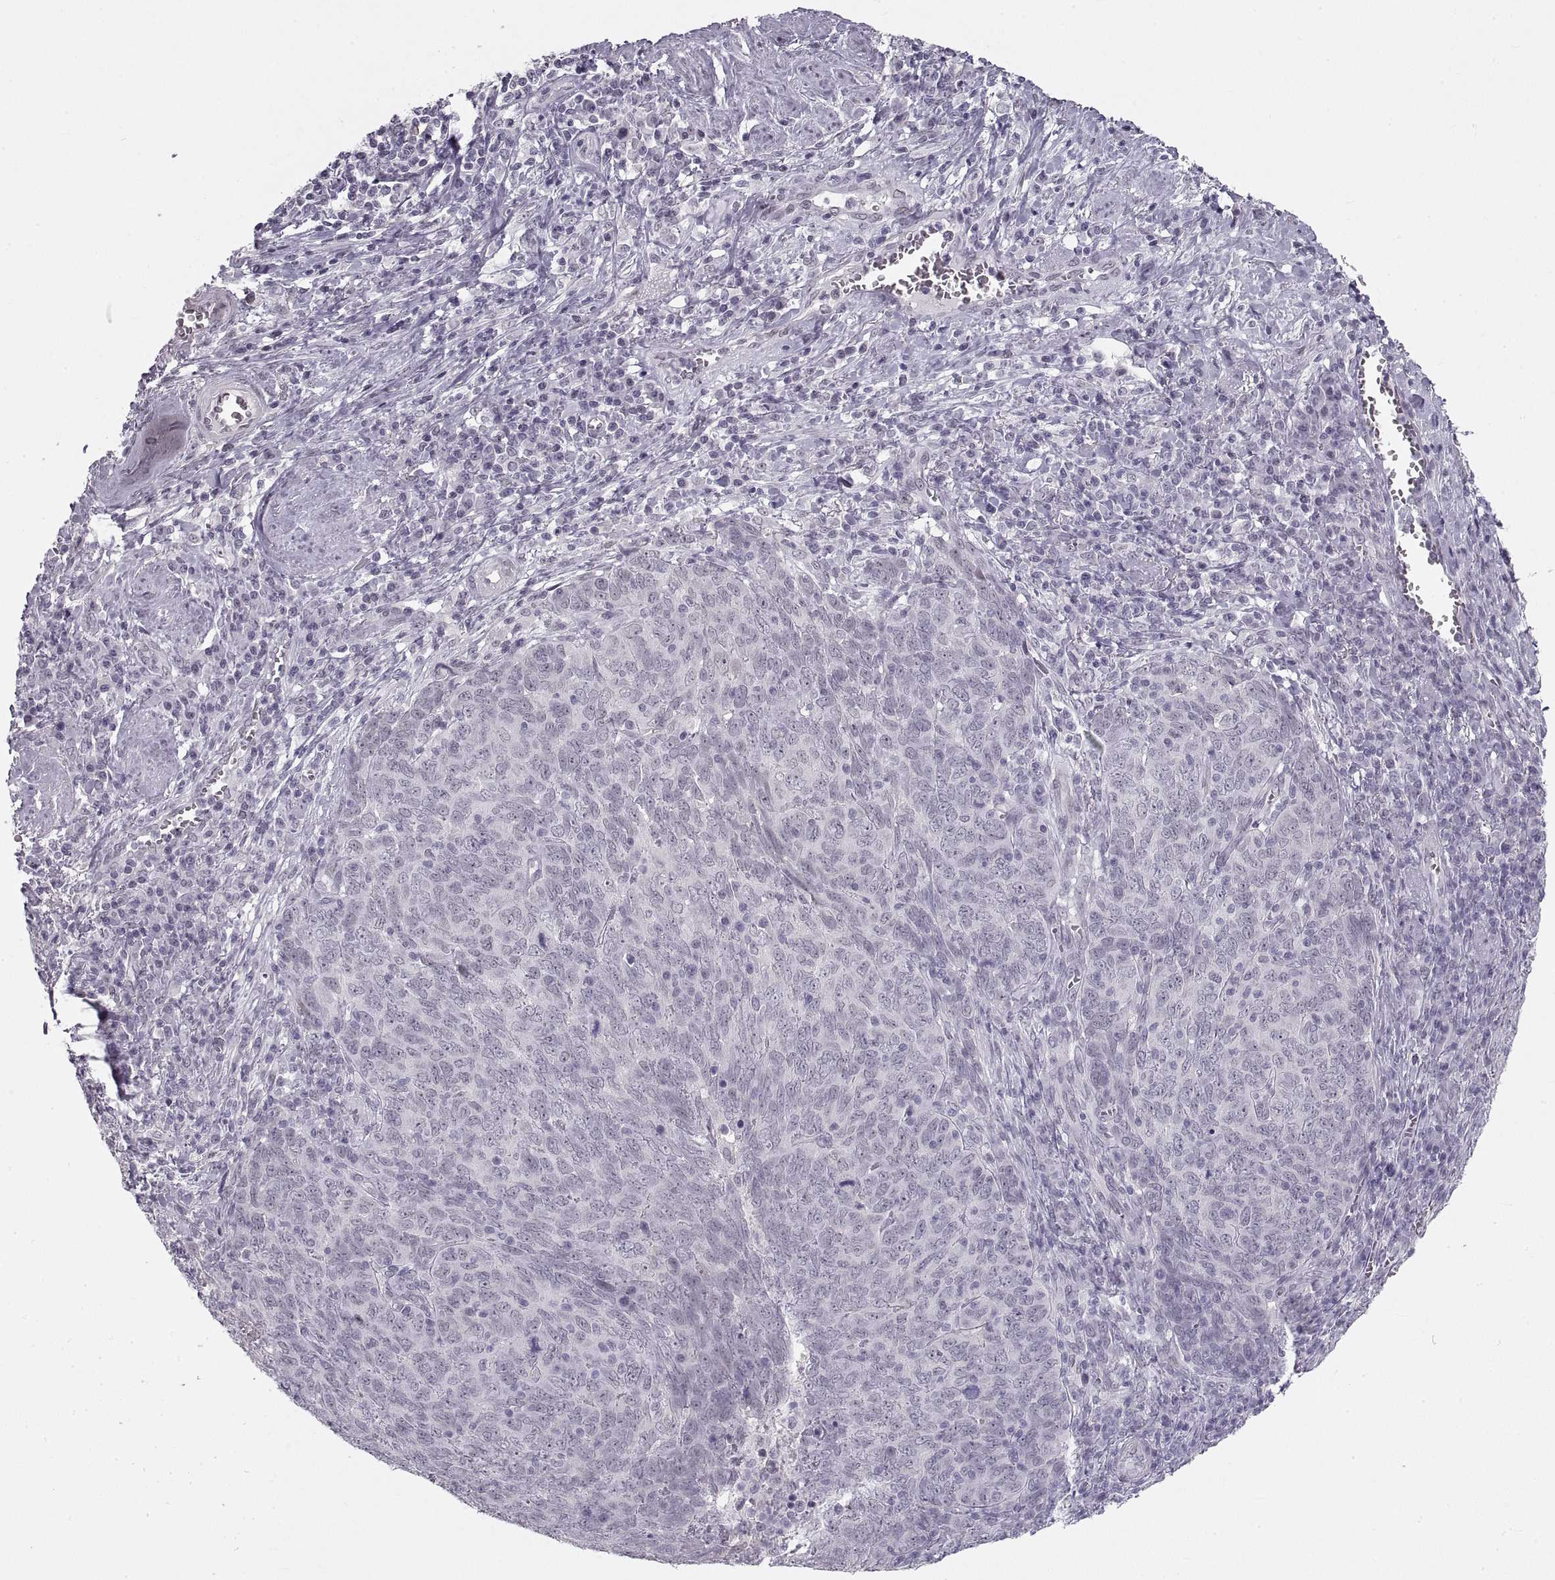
{"staining": {"intensity": "negative", "quantity": "none", "location": "none"}, "tissue": "skin cancer", "cell_type": "Tumor cells", "image_type": "cancer", "snomed": [{"axis": "morphology", "description": "Squamous cell carcinoma, NOS"}, {"axis": "topography", "description": "Skin"}, {"axis": "topography", "description": "Anal"}], "caption": "This is an IHC photomicrograph of squamous cell carcinoma (skin). There is no positivity in tumor cells.", "gene": "NANOS3", "patient": {"sex": "female", "age": 51}}